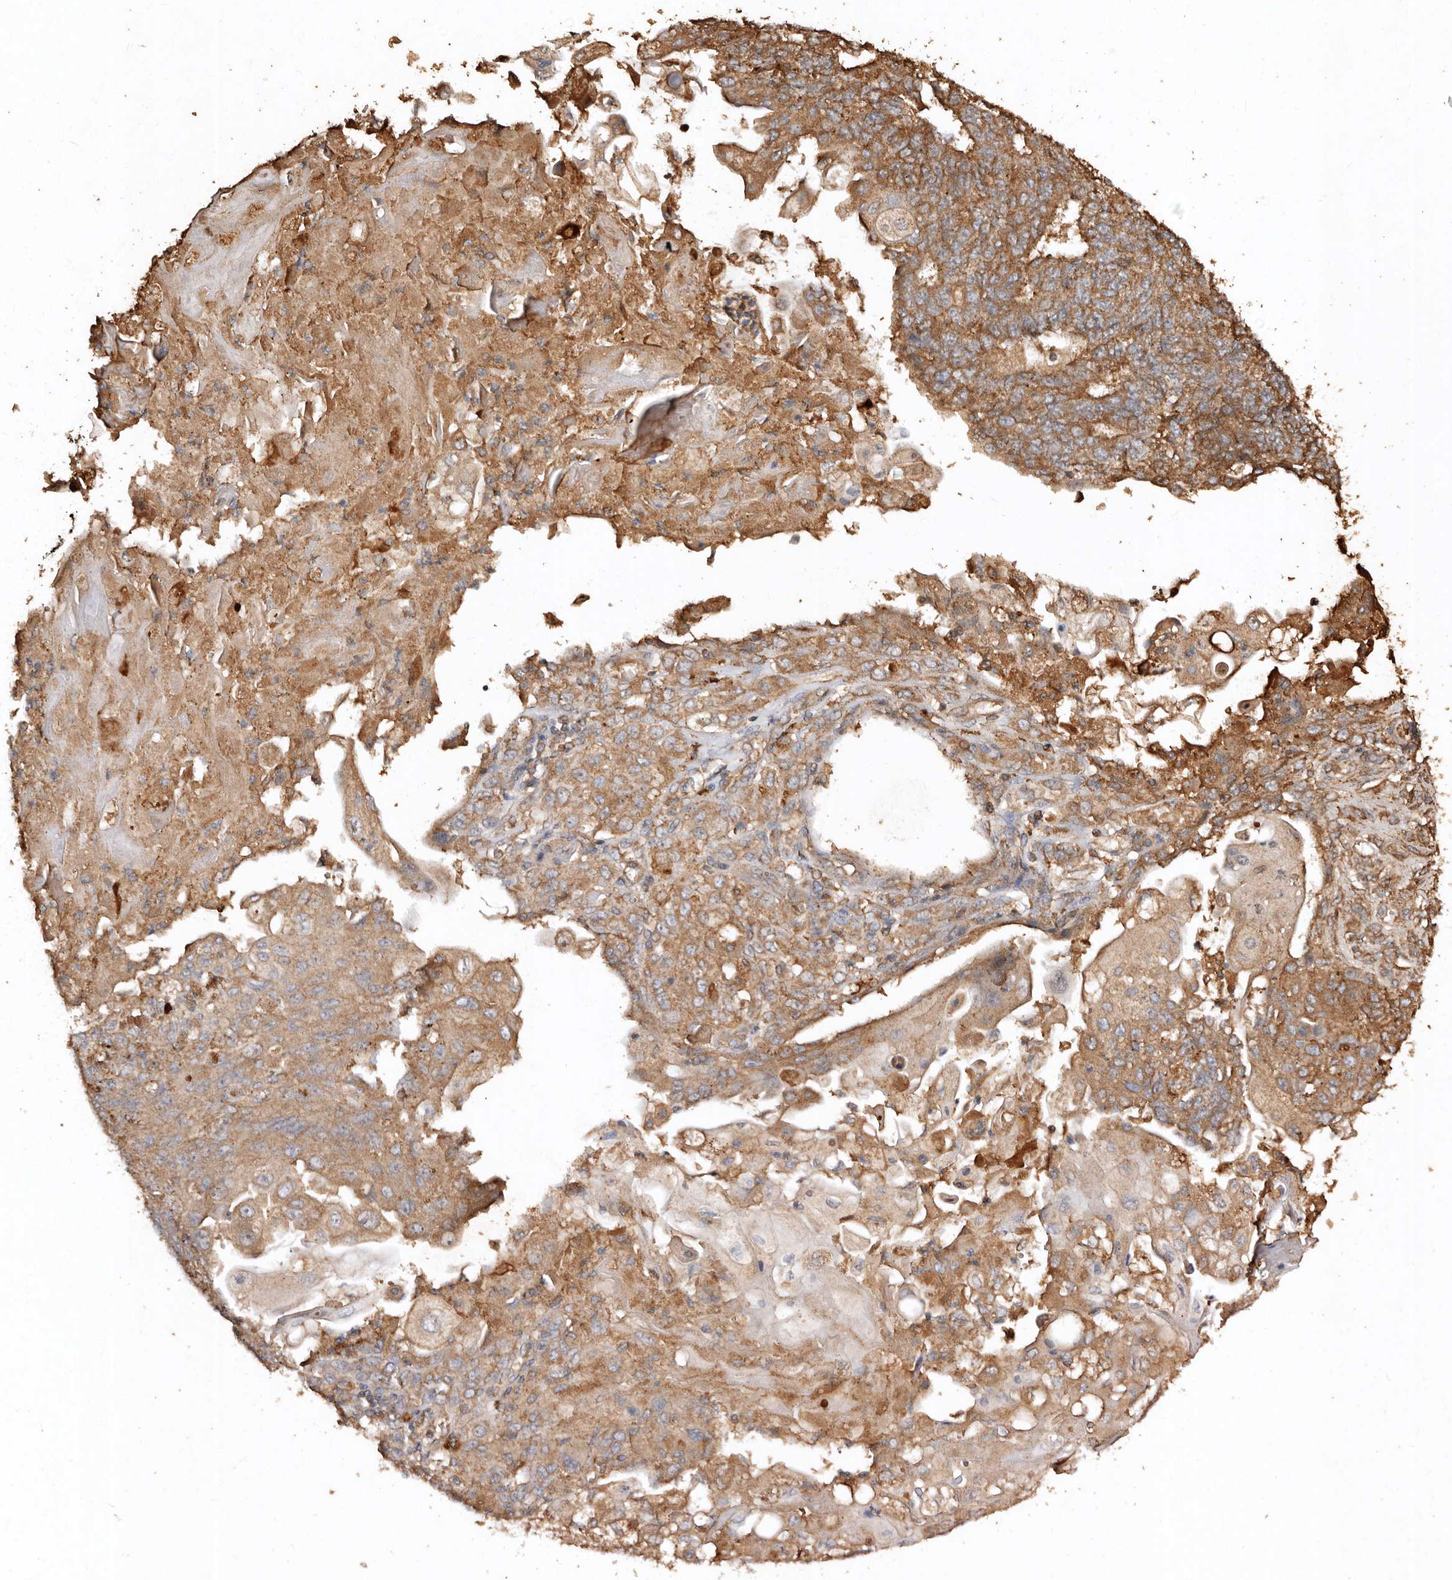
{"staining": {"intensity": "moderate", "quantity": ">75%", "location": "cytoplasmic/membranous"}, "tissue": "endometrial cancer", "cell_type": "Tumor cells", "image_type": "cancer", "snomed": [{"axis": "morphology", "description": "Adenocarcinoma, NOS"}, {"axis": "topography", "description": "Endometrium"}], "caption": "Endometrial adenocarcinoma was stained to show a protein in brown. There is medium levels of moderate cytoplasmic/membranous expression in about >75% of tumor cells.", "gene": "FARS2", "patient": {"sex": "female", "age": 32}}